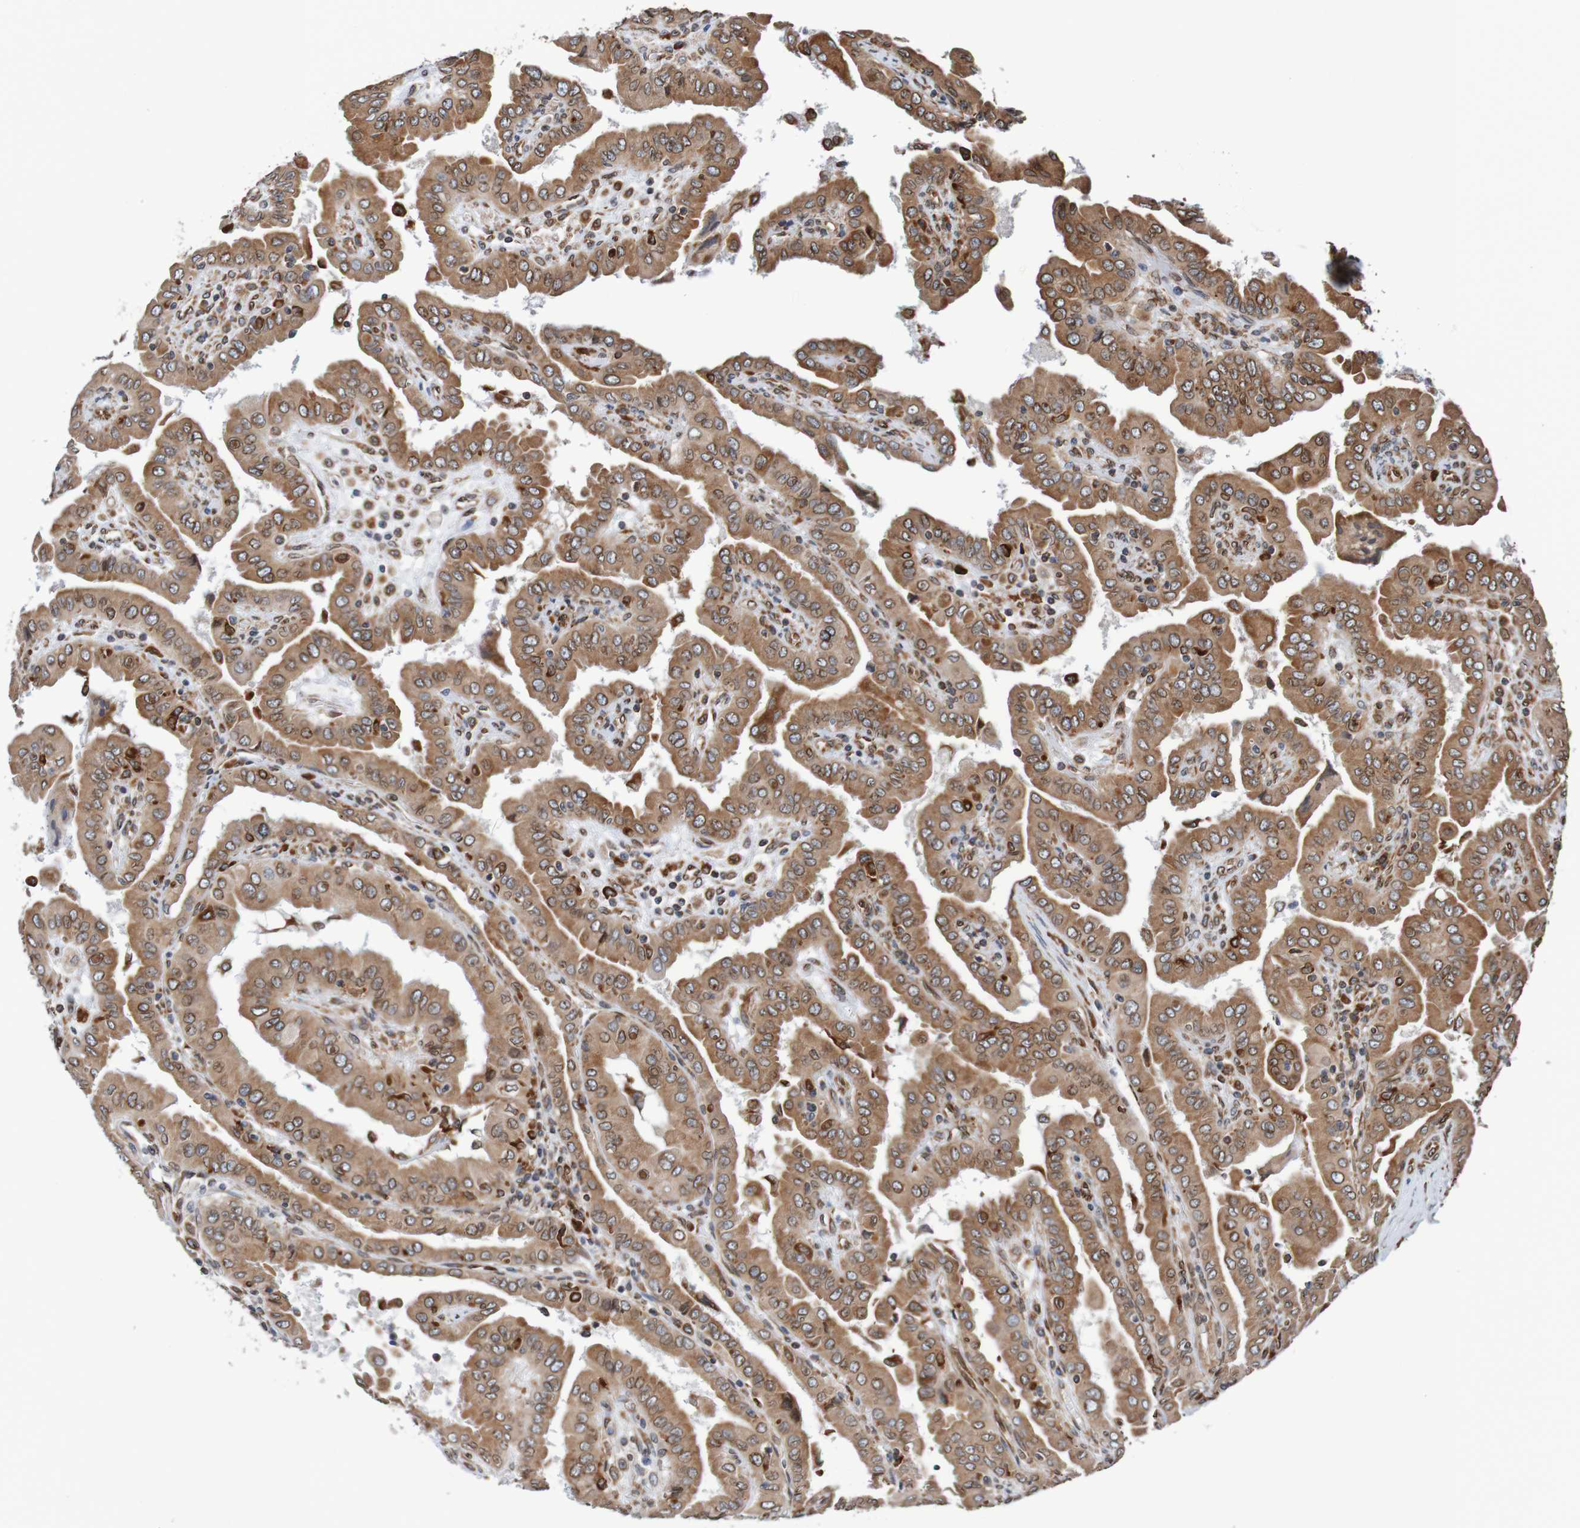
{"staining": {"intensity": "moderate", "quantity": ">75%", "location": "cytoplasmic/membranous,nuclear"}, "tissue": "thyroid cancer", "cell_type": "Tumor cells", "image_type": "cancer", "snomed": [{"axis": "morphology", "description": "Papillary adenocarcinoma, NOS"}, {"axis": "topography", "description": "Thyroid gland"}], "caption": "The histopathology image exhibits a brown stain indicating the presence of a protein in the cytoplasmic/membranous and nuclear of tumor cells in thyroid cancer (papillary adenocarcinoma).", "gene": "TMEM109", "patient": {"sex": "male", "age": 33}}